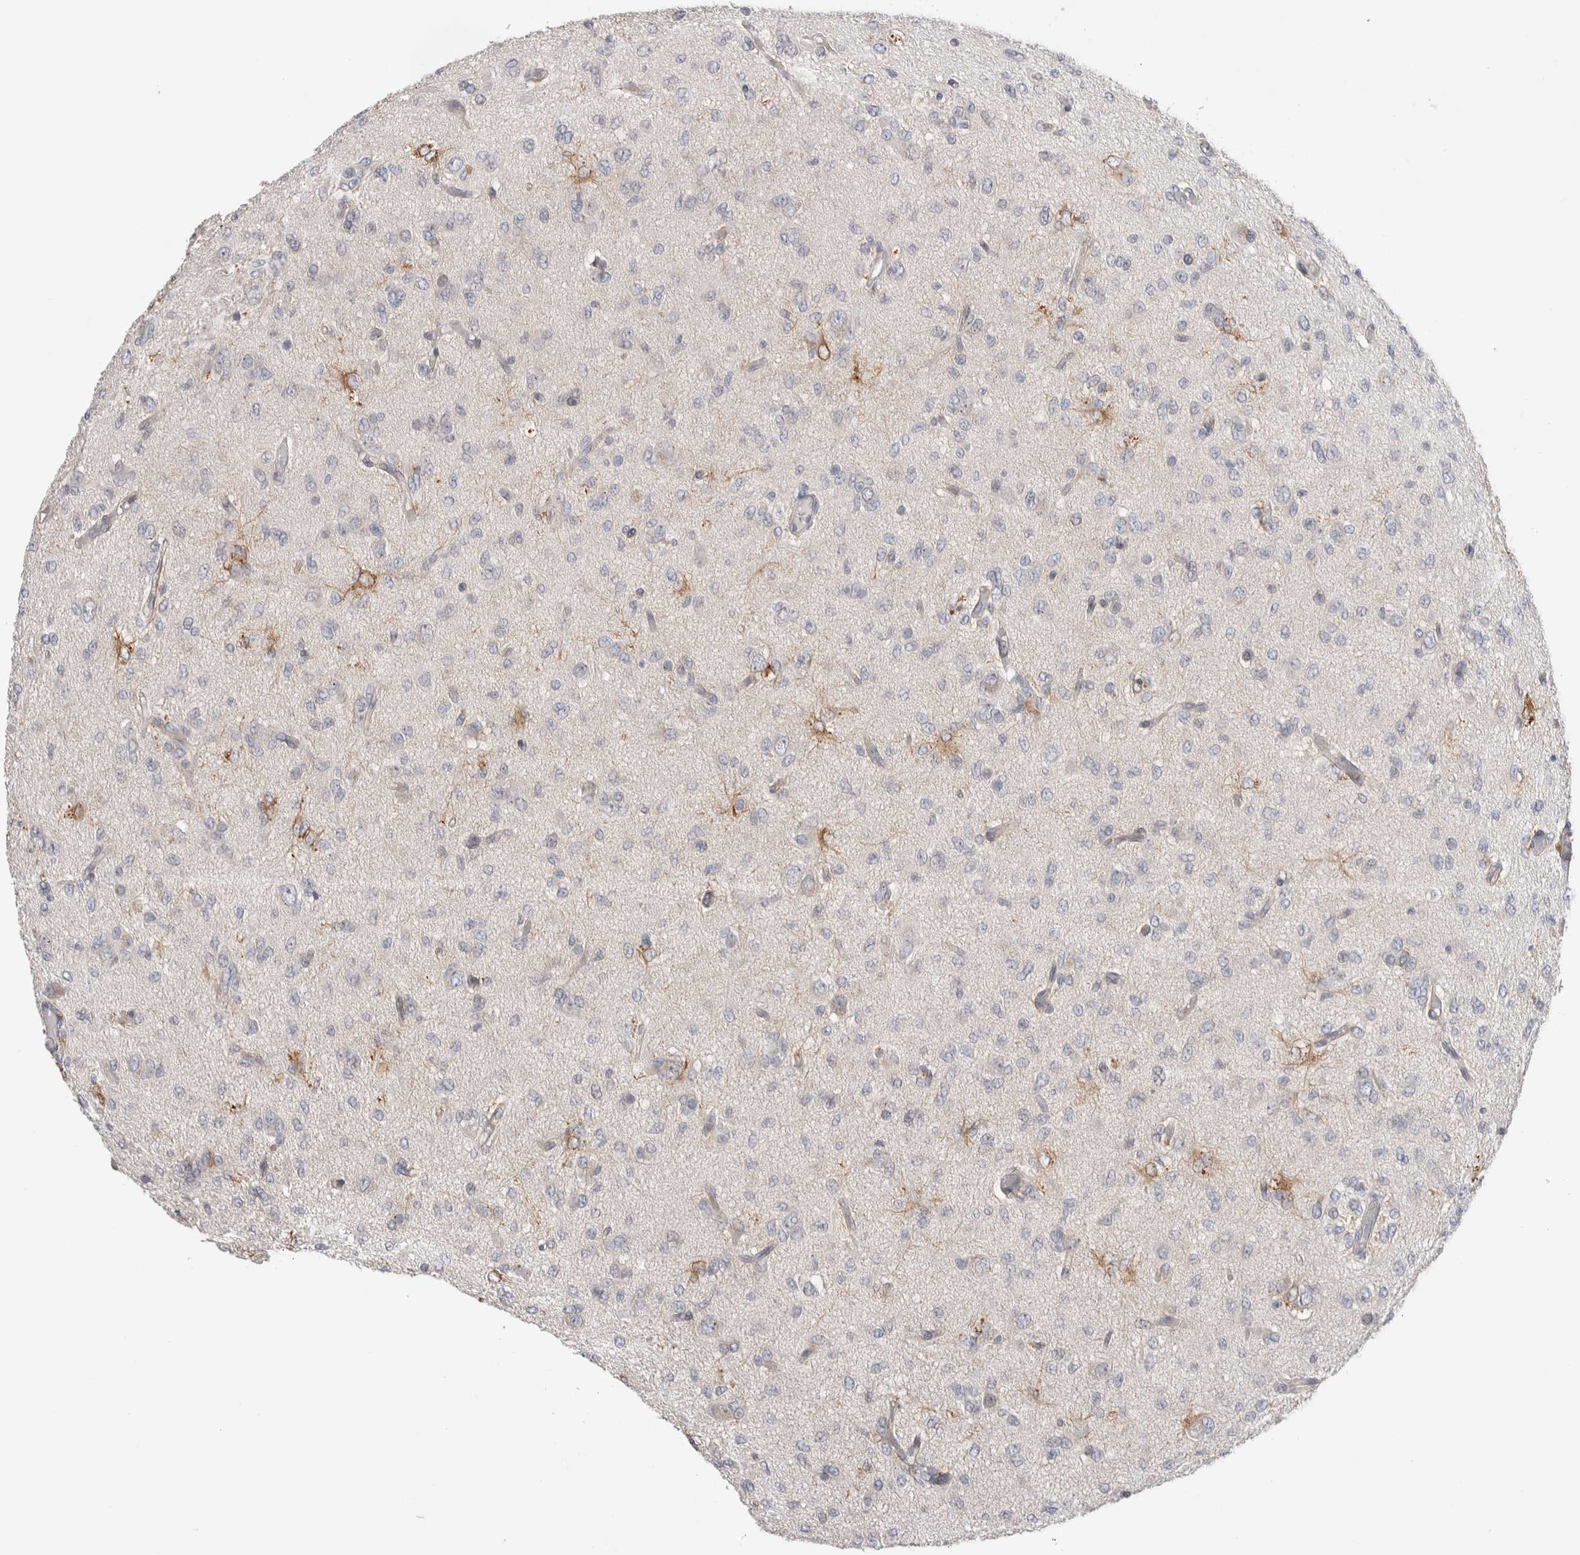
{"staining": {"intensity": "negative", "quantity": "none", "location": "none"}, "tissue": "glioma", "cell_type": "Tumor cells", "image_type": "cancer", "snomed": [{"axis": "morphology", "description": "Glioma, malignant, High grade"}, {"axis": "topography", "description": "Brain"}], "caption": "Protein analysis of glioma exhibits no significant positivity in tumor cells.", "gene": "SYTL5", "patient": {"sex": "female", "age": 59}}